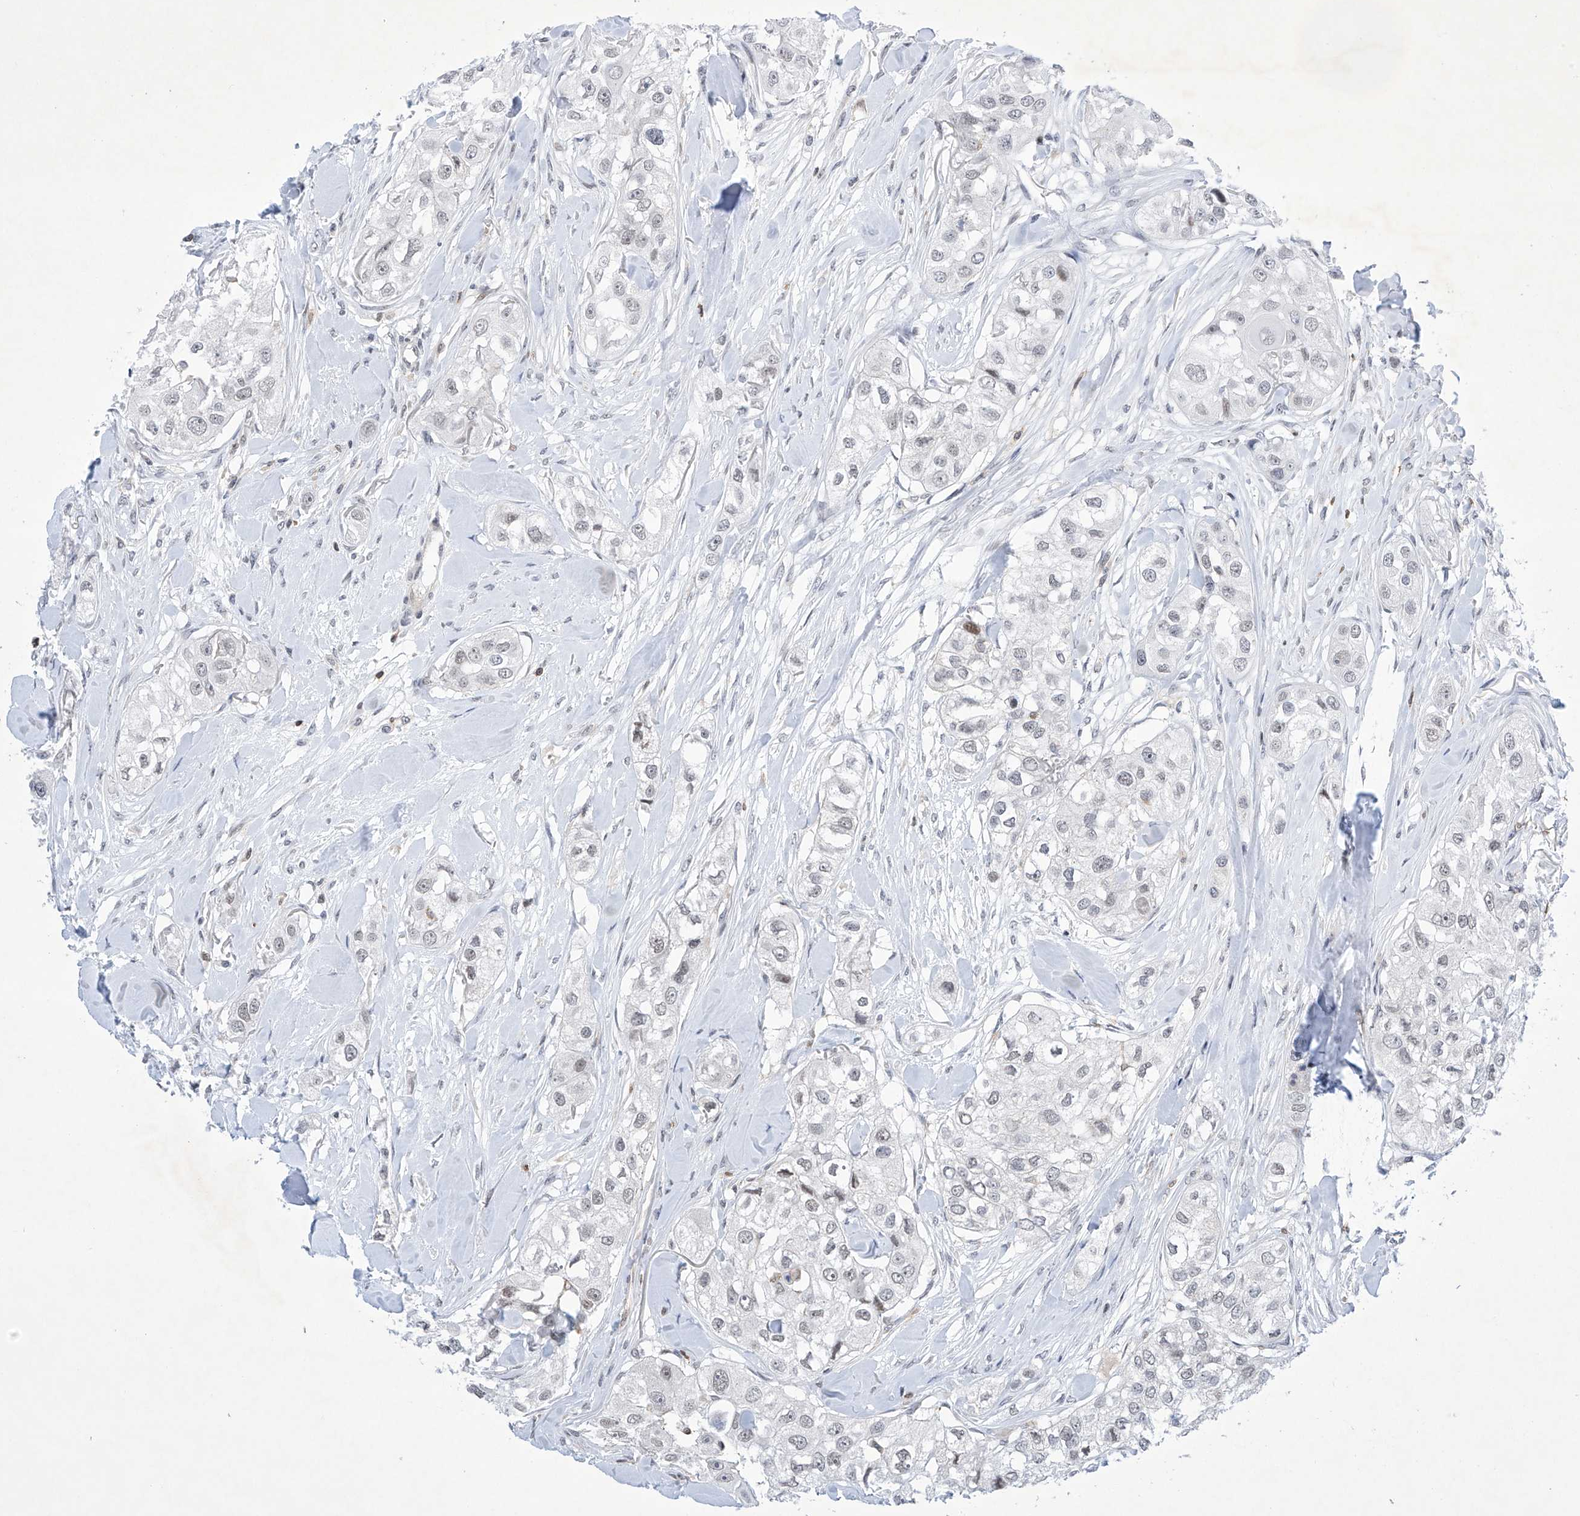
{"staining": {"intensity": "negative", "quantity": "none", "location": "none"}, "tissue": "head and neck cancer", "cell_type": "Tumor cells", "image_type": "cancer", "snomed": [{"axis": "morphology", "description": "Normal tissue, NOS"}, {"axis": "morphology", "description": "Squamous cell carcinoma, NOS"}, {"axis": "topography", "description": "Skeletal muscle"}, {"axis": "topography", "description": "Head-Neck"}], "caption": "DAB (3,3'-diaminobenzidine) immunohistochemical staining of human head and neck cancer displays no significant expression in tumor cells.", "gene": "MSL3", "patient": {"sex": "male", "age": 51}}